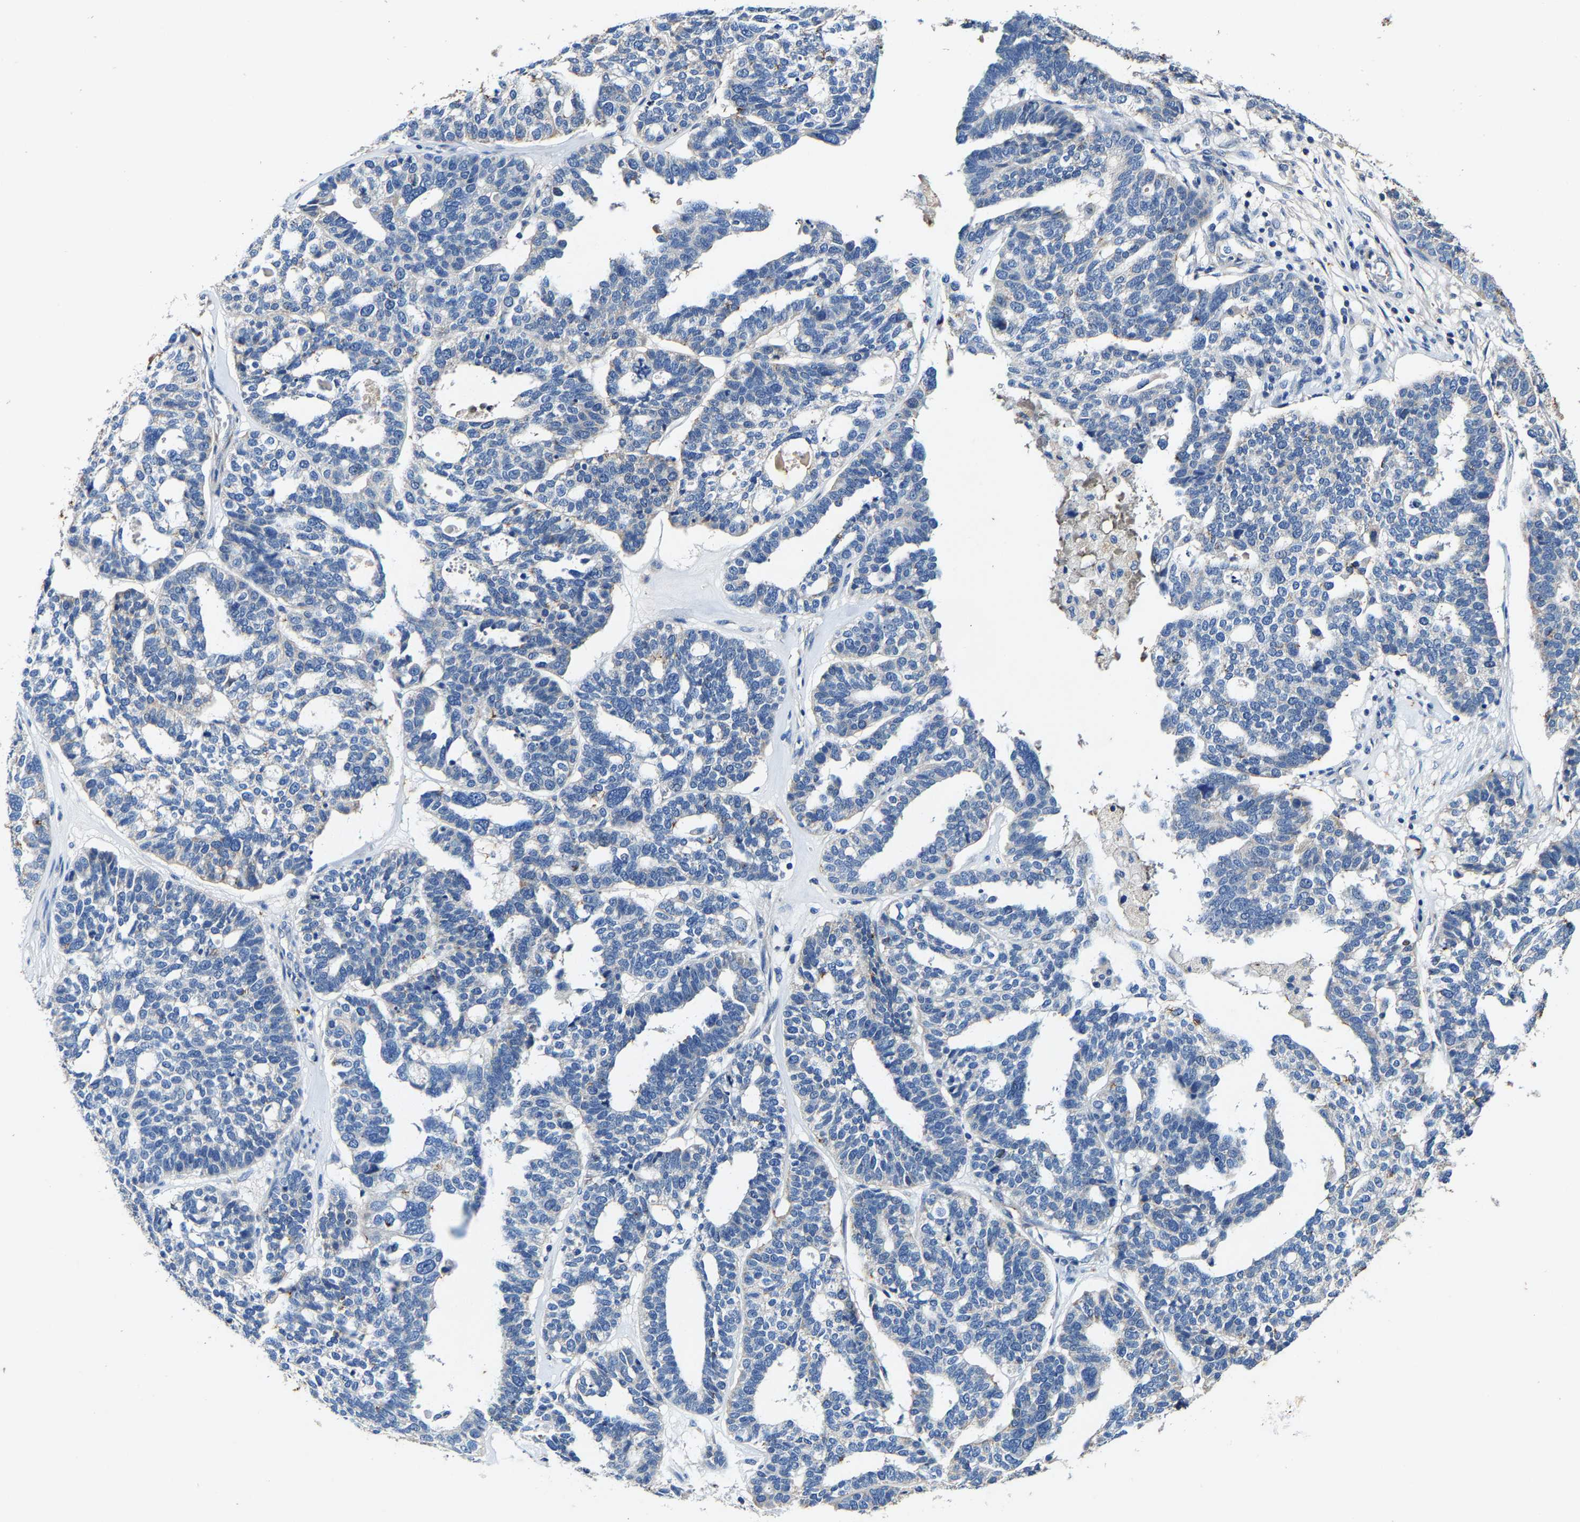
{"staining": {"intensity": "negative", "quantity": "none", "location": "none"}, "tissue": "ovarian cancer", "cell_type": "Tumor cells", "image_type": "cancer", "snomed": [{"axis": "morphology", "description": "Cystadenocarcinoma, serous, NOS"}, {"axis": "topography", "description": "Ovary"}], "caption": "An immunohistochemistry (IHC) micrograph of ovarian cancer (serous cystadenocarcinoma) is shown. There is no staining in tumor cells of ovarian cancer (serous cystadenocarcinoma).", "gene": "SLC25A25", "patient": {"sex": "female", "age": 59}}